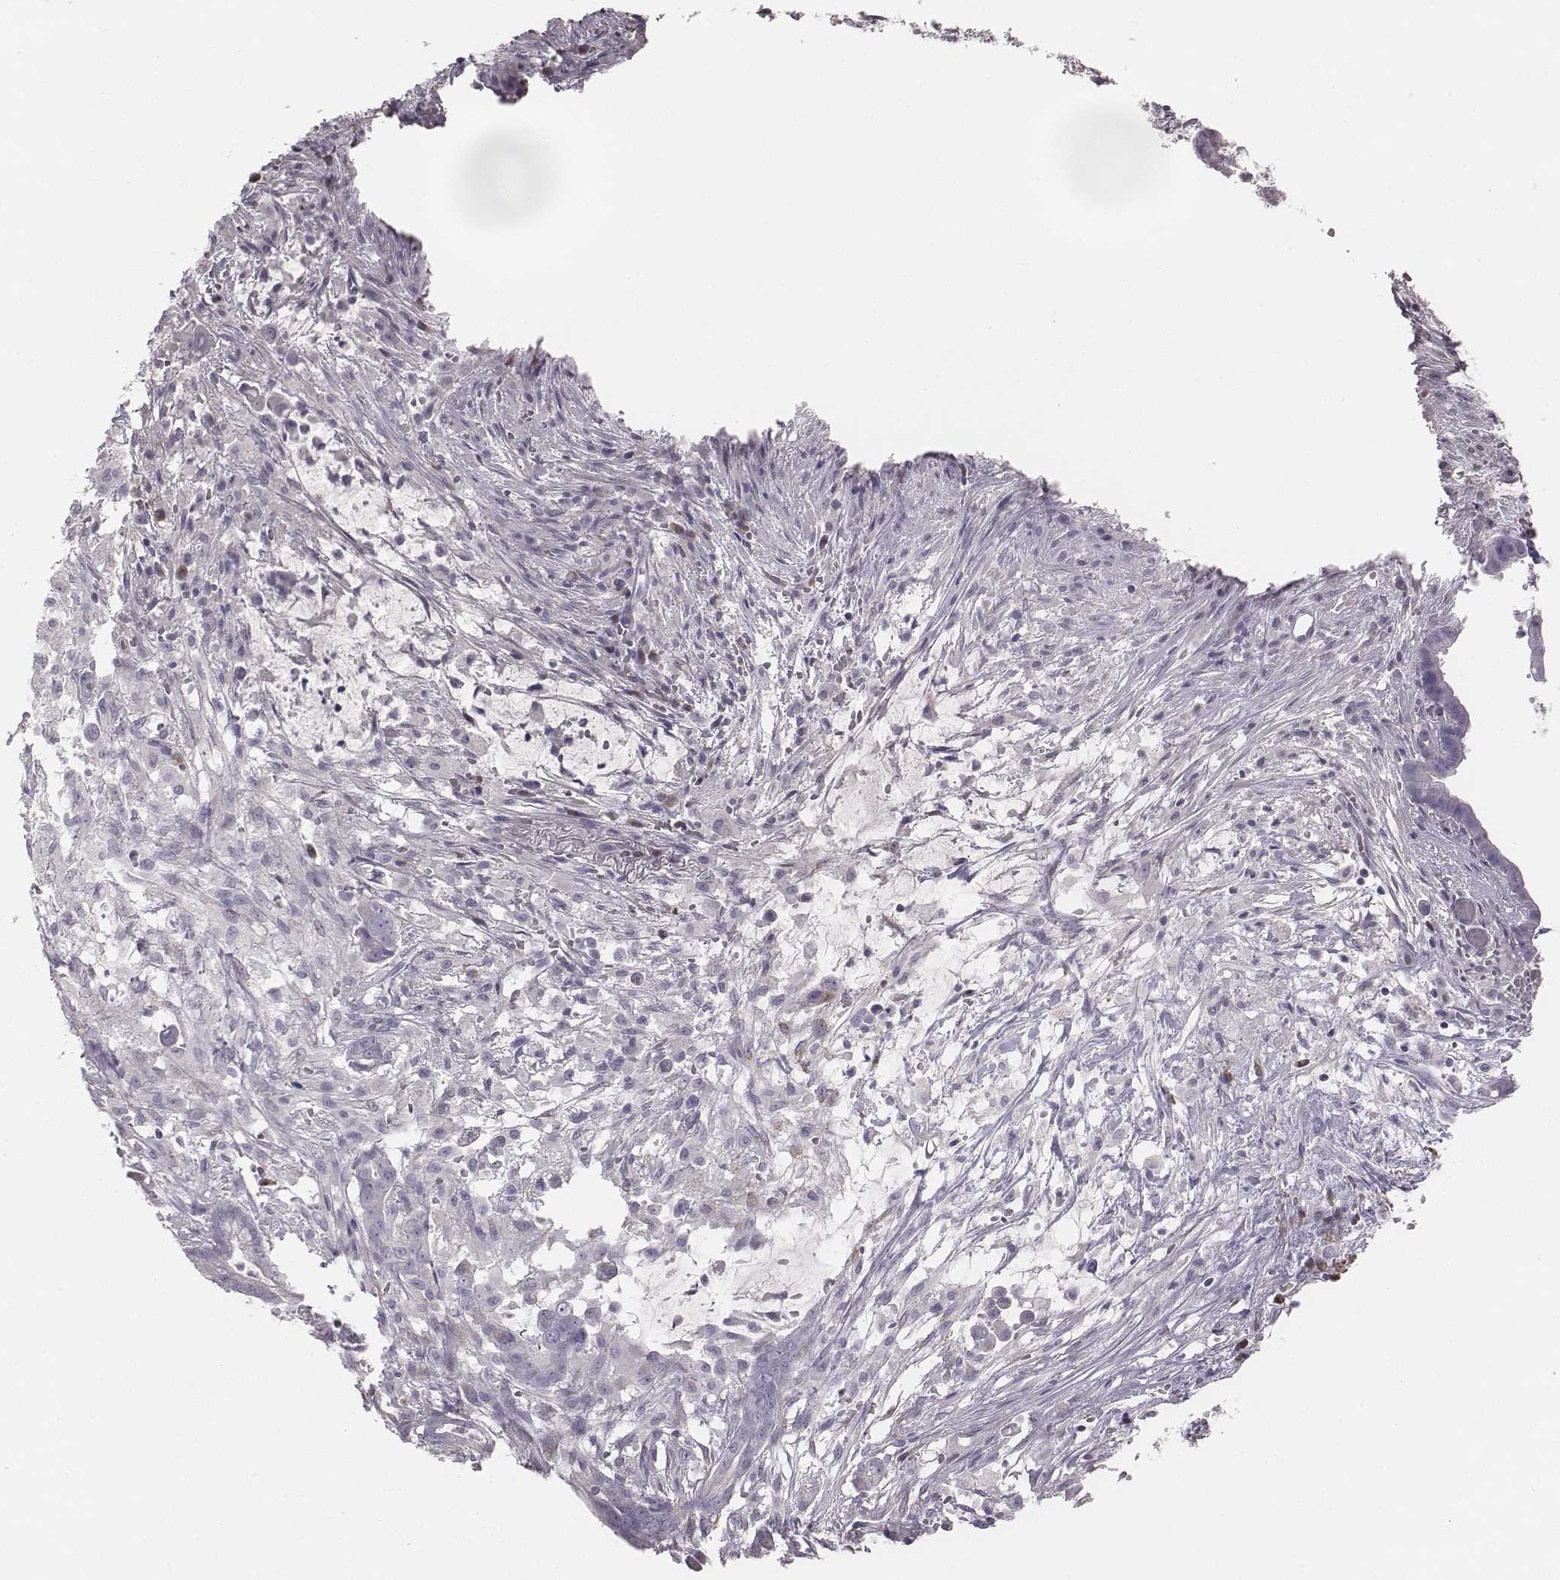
{"staining": {"intensity": "negative", "quantity": "none", "location": "none"}, "tissue": "pancreatic cancer", "cell_type": "Tumor cells", "image_type": "cancer", "snomed": [{"axis": "morphology", "description": "Adenocarcinoma, NOS"}, {"axis": "topography", "description": "Pancreas"}], "caption": "The image demonstrates no significant staining in tumor cells of pancreatic cancer.", "gene": "C6orf58", "patient": {"sex": "male", "age": 61}}